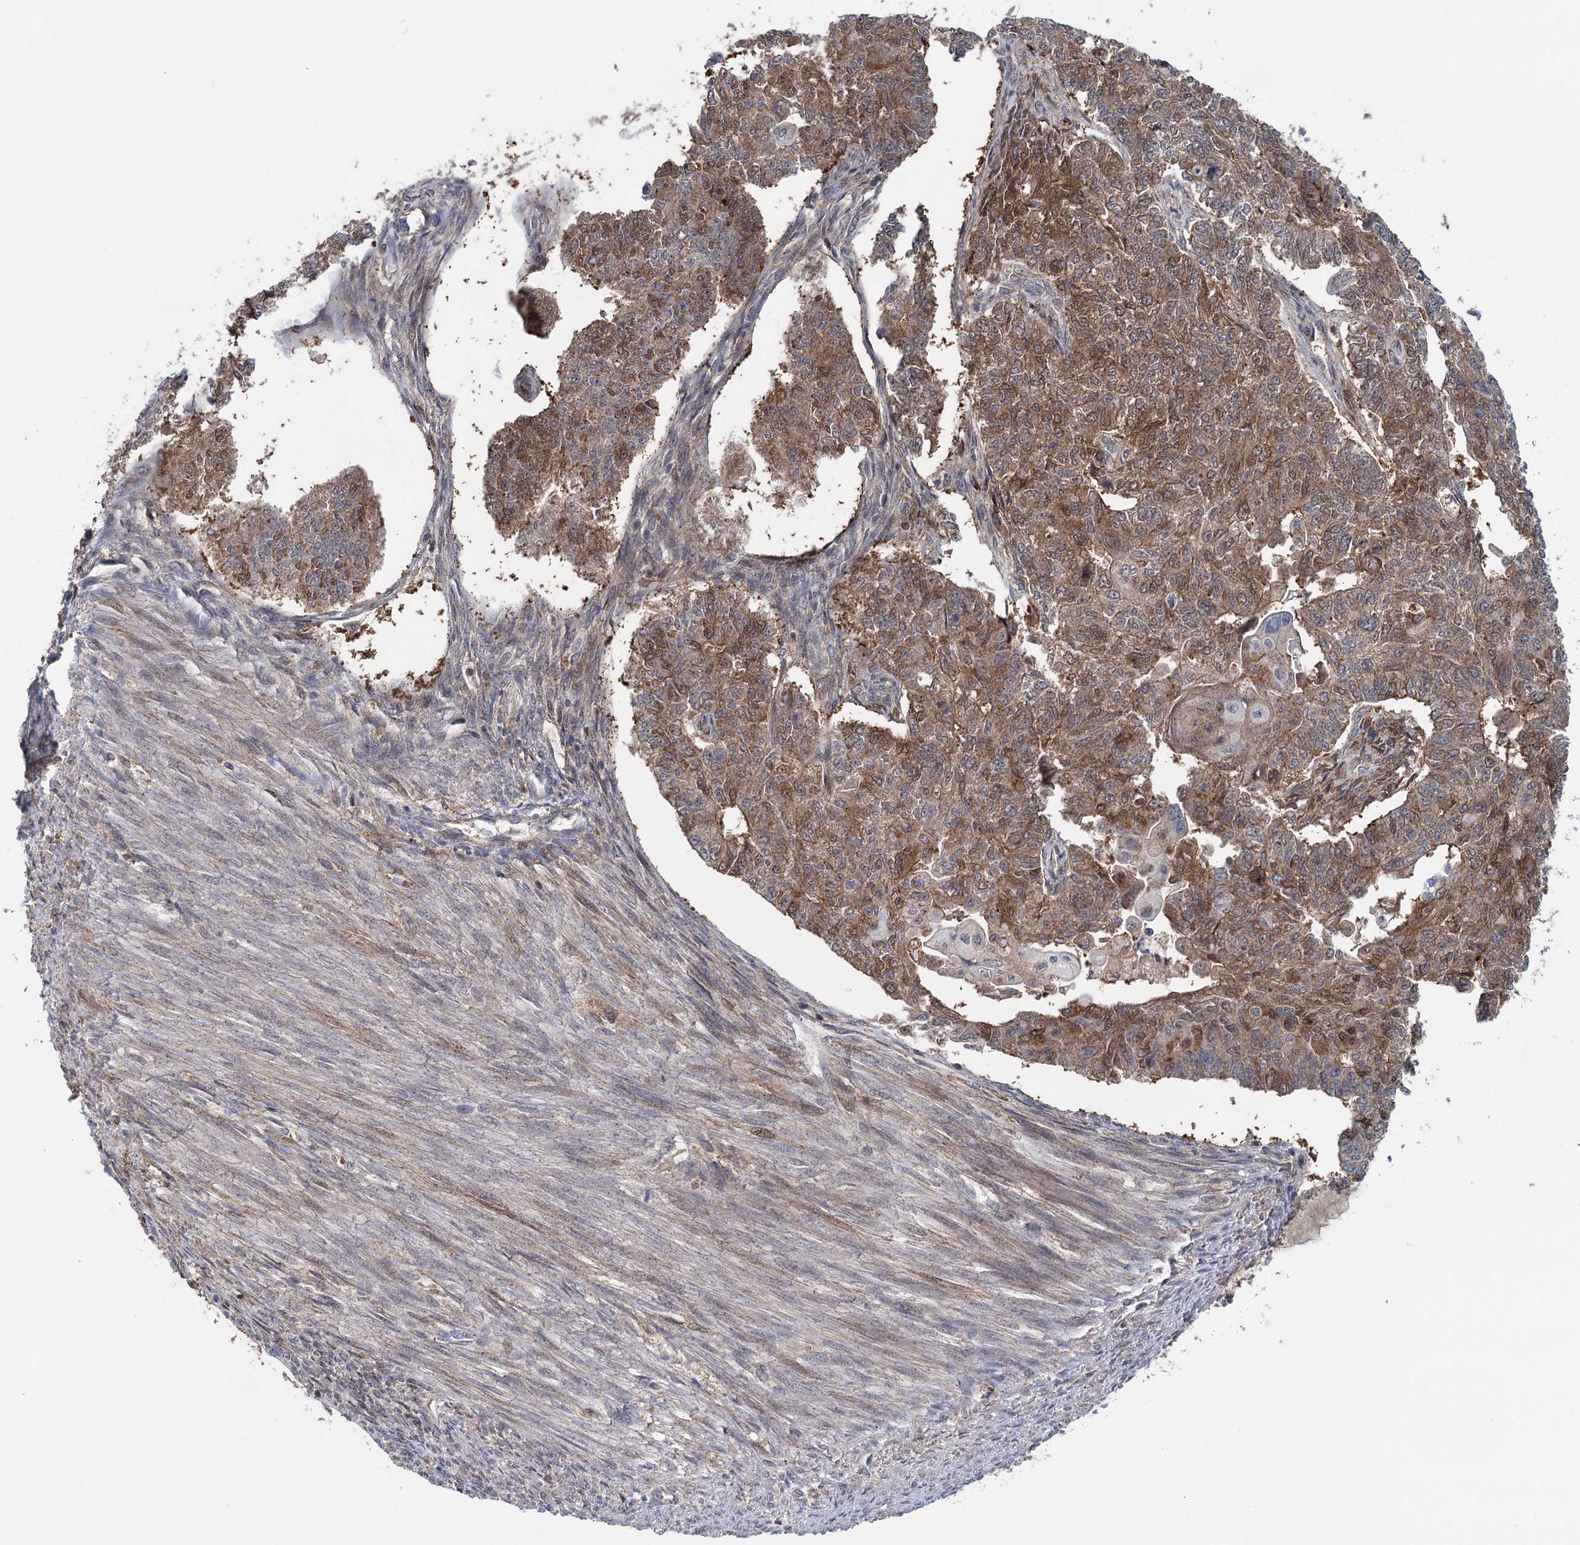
{"staining": {"intensity": "moderate", "quantity": ">75%", "location": "cytoplasmic/membranous"}, "tissue": "endometrial cancer", "cell_type": "Tumor cells", "image_type": "cancer", "snomed": [{"axis": "morphology", "description": "Adenocarcinoma, NOS"}, {"axis": "topography", "description": "Endometrium"}], "caption": "DAB (3,3'-diaminobenzidine) immunohistochemical staining of adenocarcinoma (endometrial) shows moderate cytoplasmic/membranous protein positivity in approximately >75% of tumor cells. The staining was performed using DAB to visualize the protein expression in brown, while the nuclei were stained in blue with hematoxylin (Magnification: 20x).", "gene": "GLO1", "patient": {"sex": "female", "age": 32}}